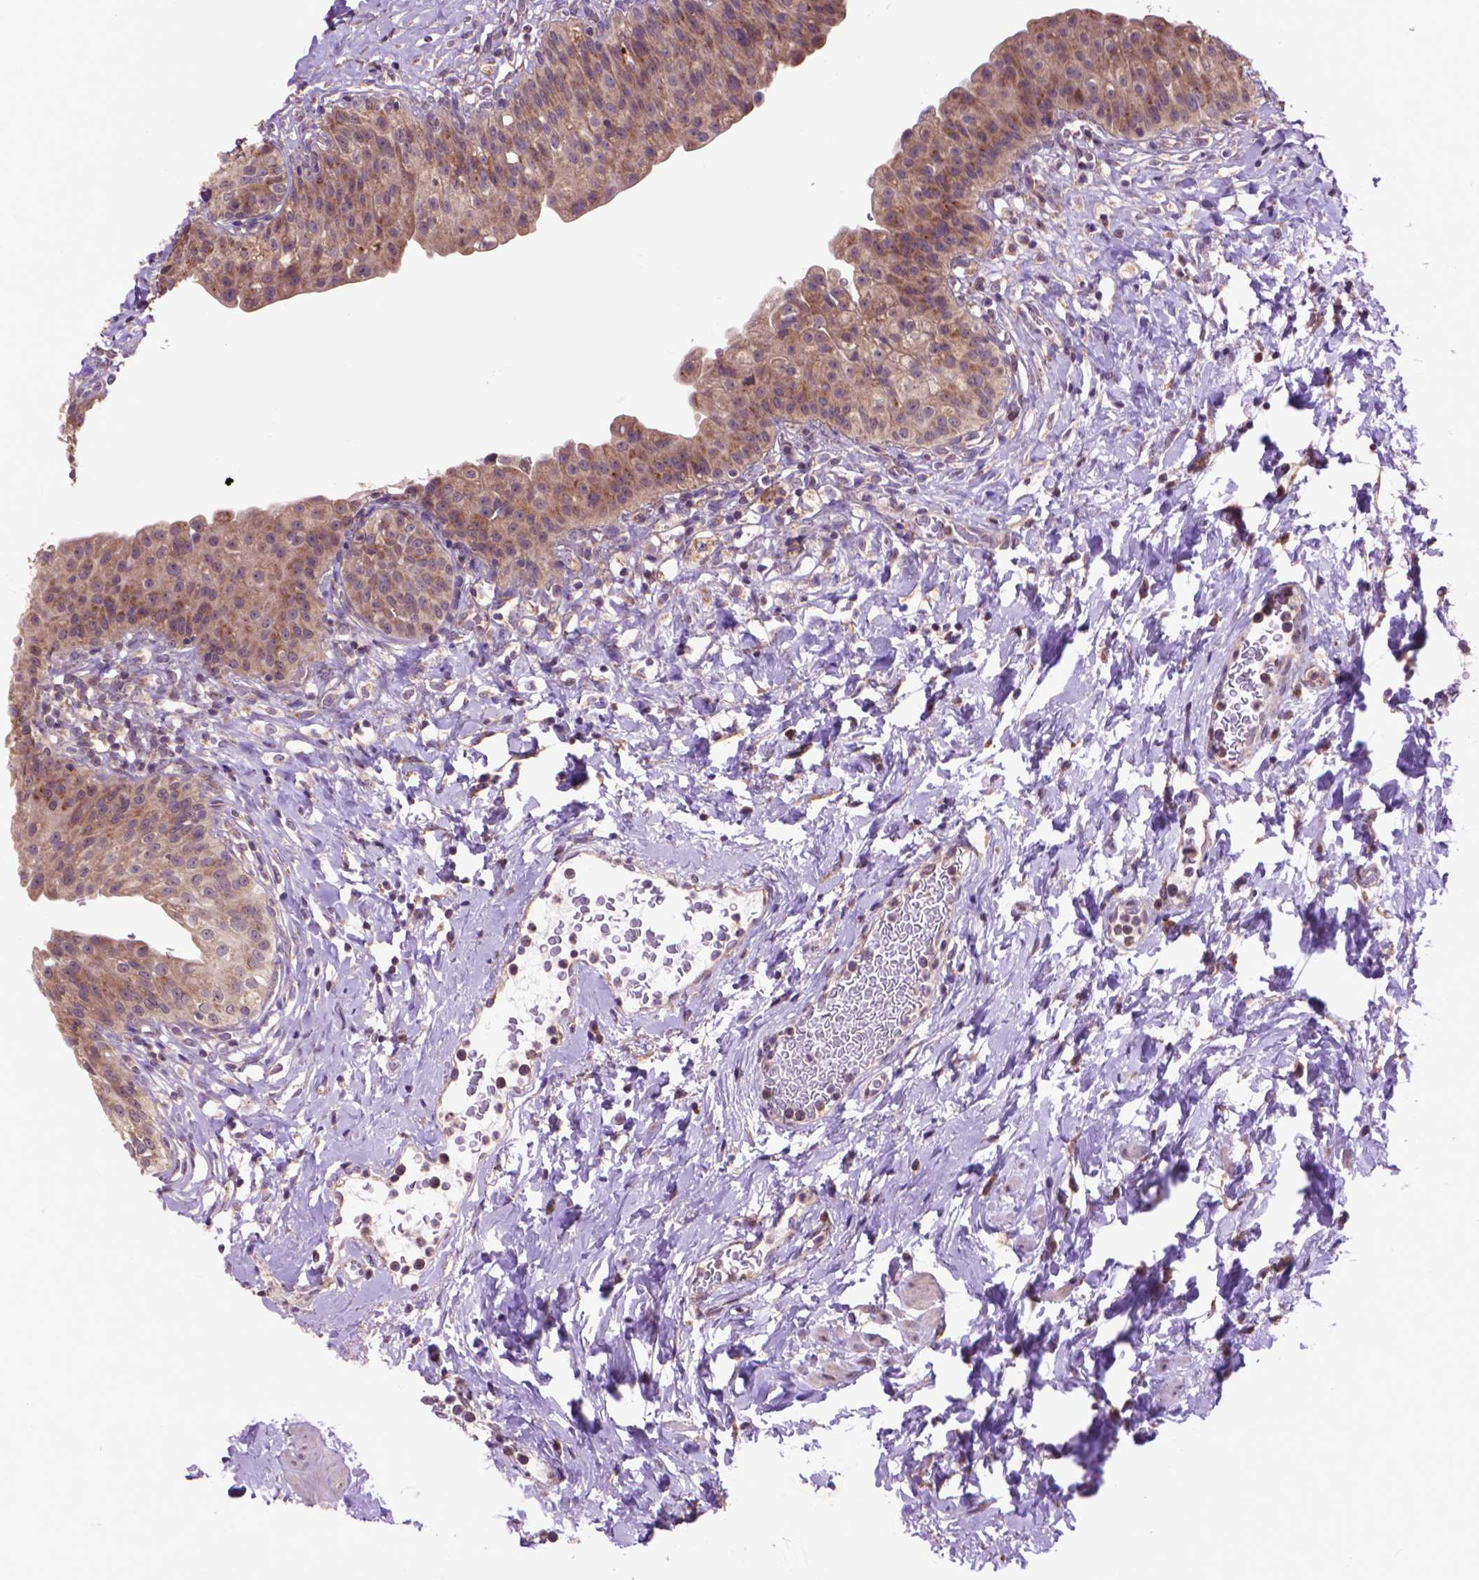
{"staining": {"intensity": "moderate", "quantity": ">75%", "location": "cytoplasmic/membranous"}, "tissue": "urinary bladder", "cell_type": "Urothelial cells", "image_type": "normal", "snomed": [{"axis": "morphology", "description": "Normal tissue, NOS"}, {"axis": "topography", "description": "Urinary bladder"}], "caption": "Immunohistochemistry histopathology image of benign urinary bladder: human urinary bladder stained using immunohistochemistry (IHC) shows medium levels of moderate protein expression localized specifically in the cytoplasmic/membranous of urothelial cells, appearing as a cytoplasmic/membranous brown color.", "gene": "GLB1", "patient": {"sex": "male", "age": 76}}